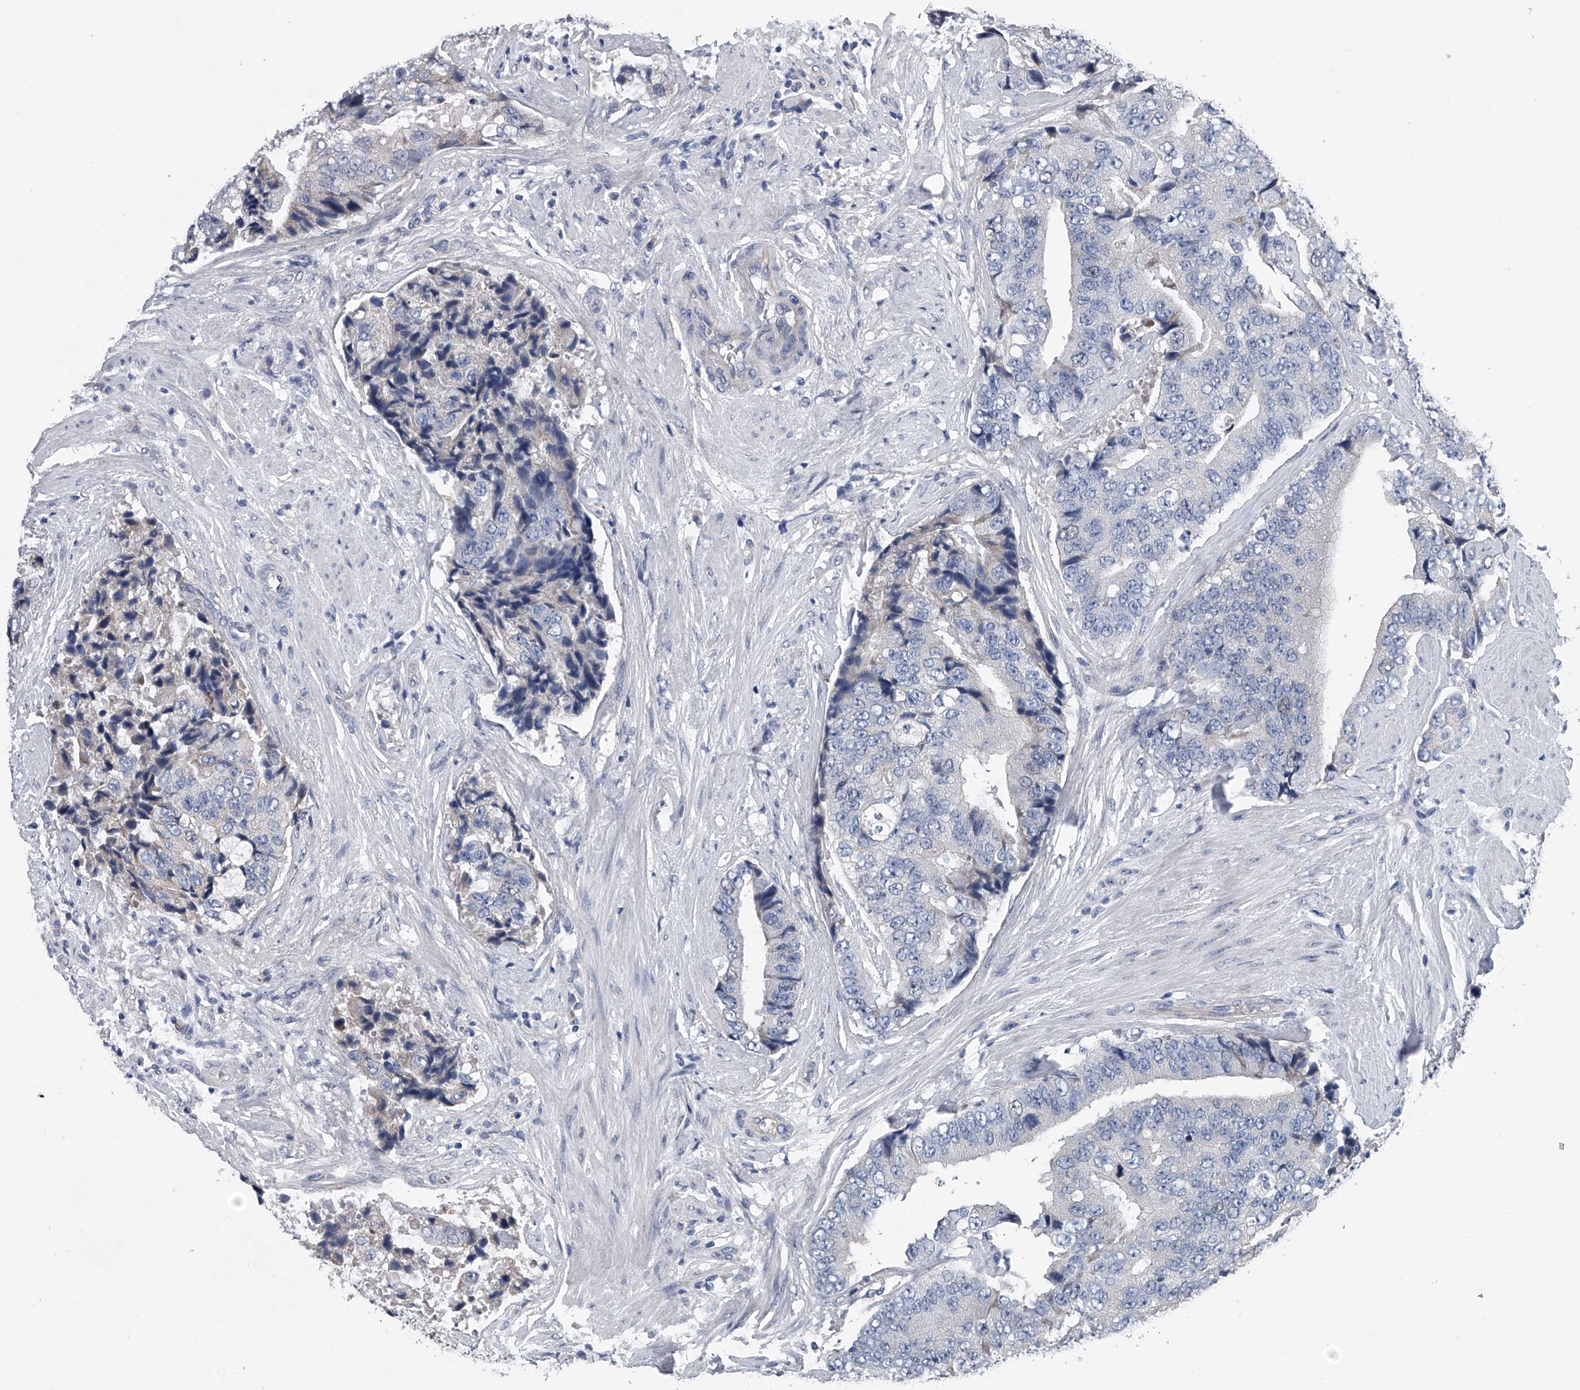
{"staining": {"intensity": "negative", "quantity": "none", "location": "none"}, "tissue": "prostate cancer", "cell_type": "Tumor cells", "image_type": "cancer", "snomed": [{"axis": "morphology", "description": "Adenocarcinoma, High grade"}, {"axis": "topography", "description": "Prostate"}], "caption": "DAB immunohistochemical staining of human high-grade adenocarcinoma (prostate) displays no significant positivity in tumor cells. Brightfield microscopy of IHC stained with DAB (3,3'-diaminobenzidine) (brown) and hematoxylin (blue), captured at high magnification.", "gene": "ABCG1", "patient": {"sex": "male", "age": 70}}